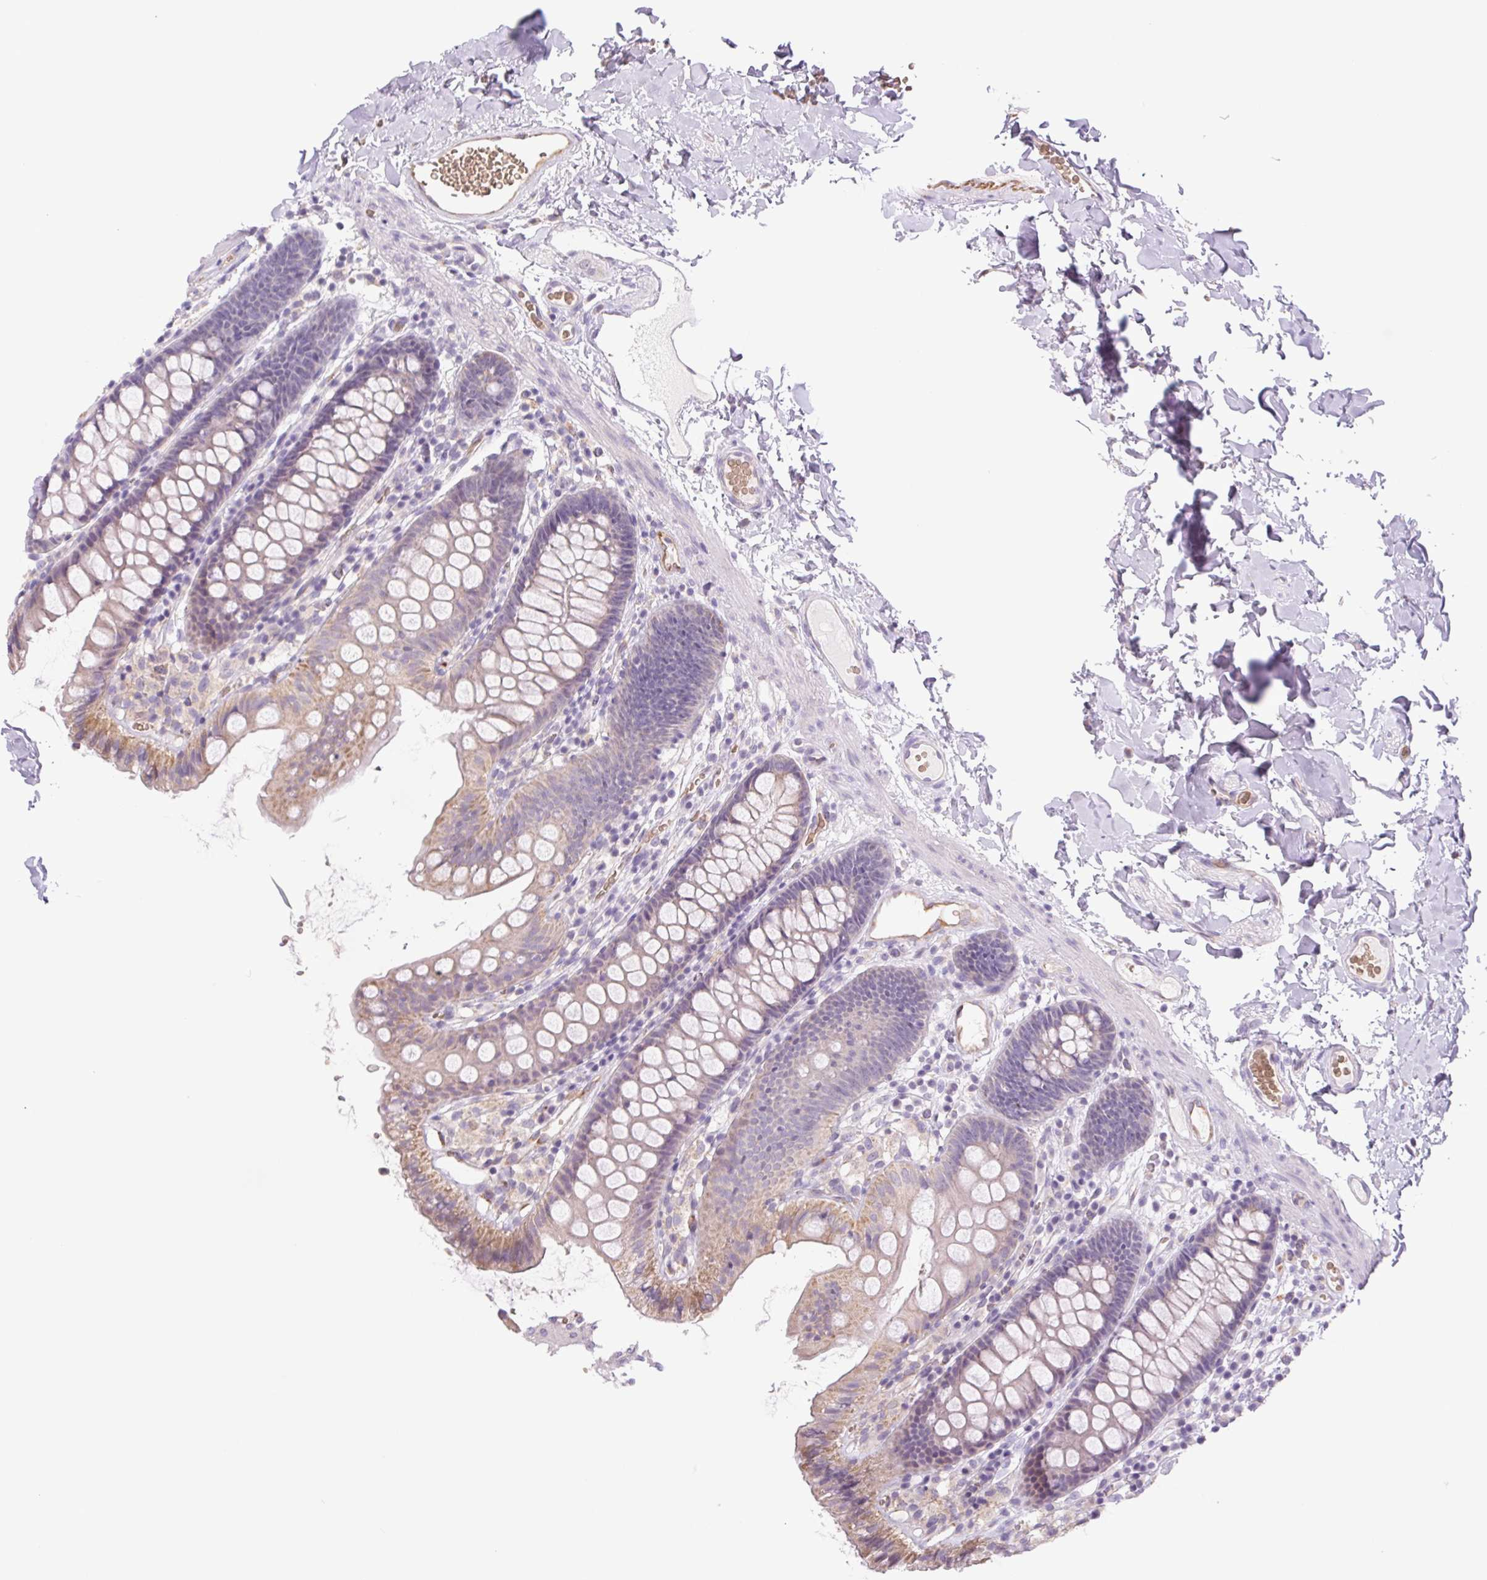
{"staining": {"intensity": "weak", "quantity": "<25%", "location": "cytoplasmic/membranous"}, "tissue": "colon", "cell_type": "Endothelial cells", "image_type": "normal", "snomed": [{"axis": "morphology", "description": "Normal tissue, NOS"}, {"axis": "topography", "description": "Colon"}], "caption": "A photomicrograph of colon stained for a protein reveals no brown staining in endothelial cells. Brightfield microscopy of immunohistochemistry stained with DAB (3,3'-diaminobenzidine) (brown) and hematoxylin (blue), captured at high magnification.", "gene": "IGFL3", "patient": {"sex": "male", "age": 84}}